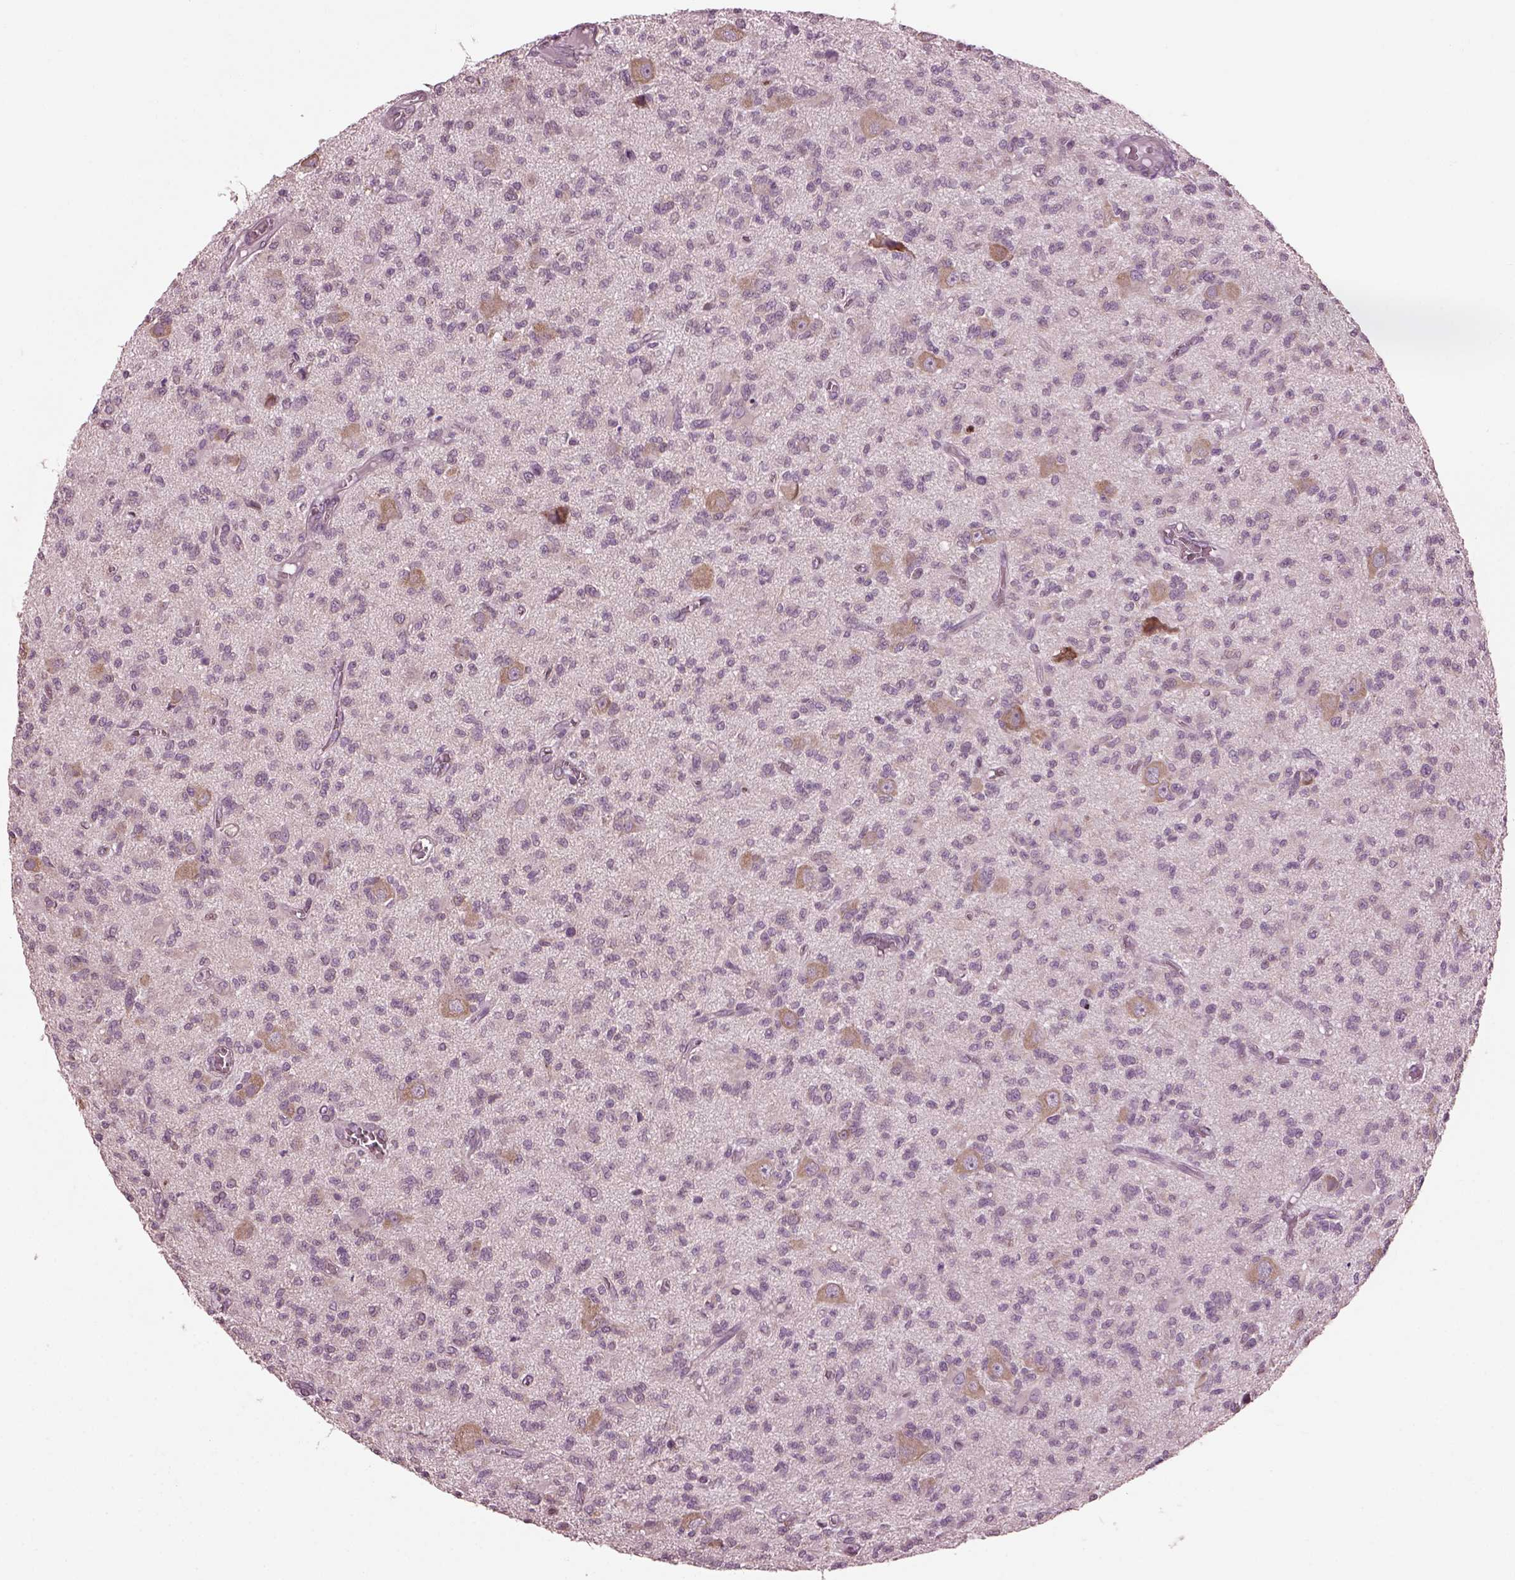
{"staining": {"intensity": "negative", "quantity": "none", "location": "none"}, "tissue": "glioma", "cell_type": "Tumor cells", "image_type": "cancer", "snomed": [{"axis": "morphology", "description": "Glioma, malignant, Low grade"}, {"axis": "topography", "description": "Brain"}], "caption": "DAB (3,3'-diaminobenzidine) immunohistochemical staining of human glioma demonstrates no significant staining in tumor cells.", "gene": "CABP5", "patient": {"sex": "male", "age": 64}}